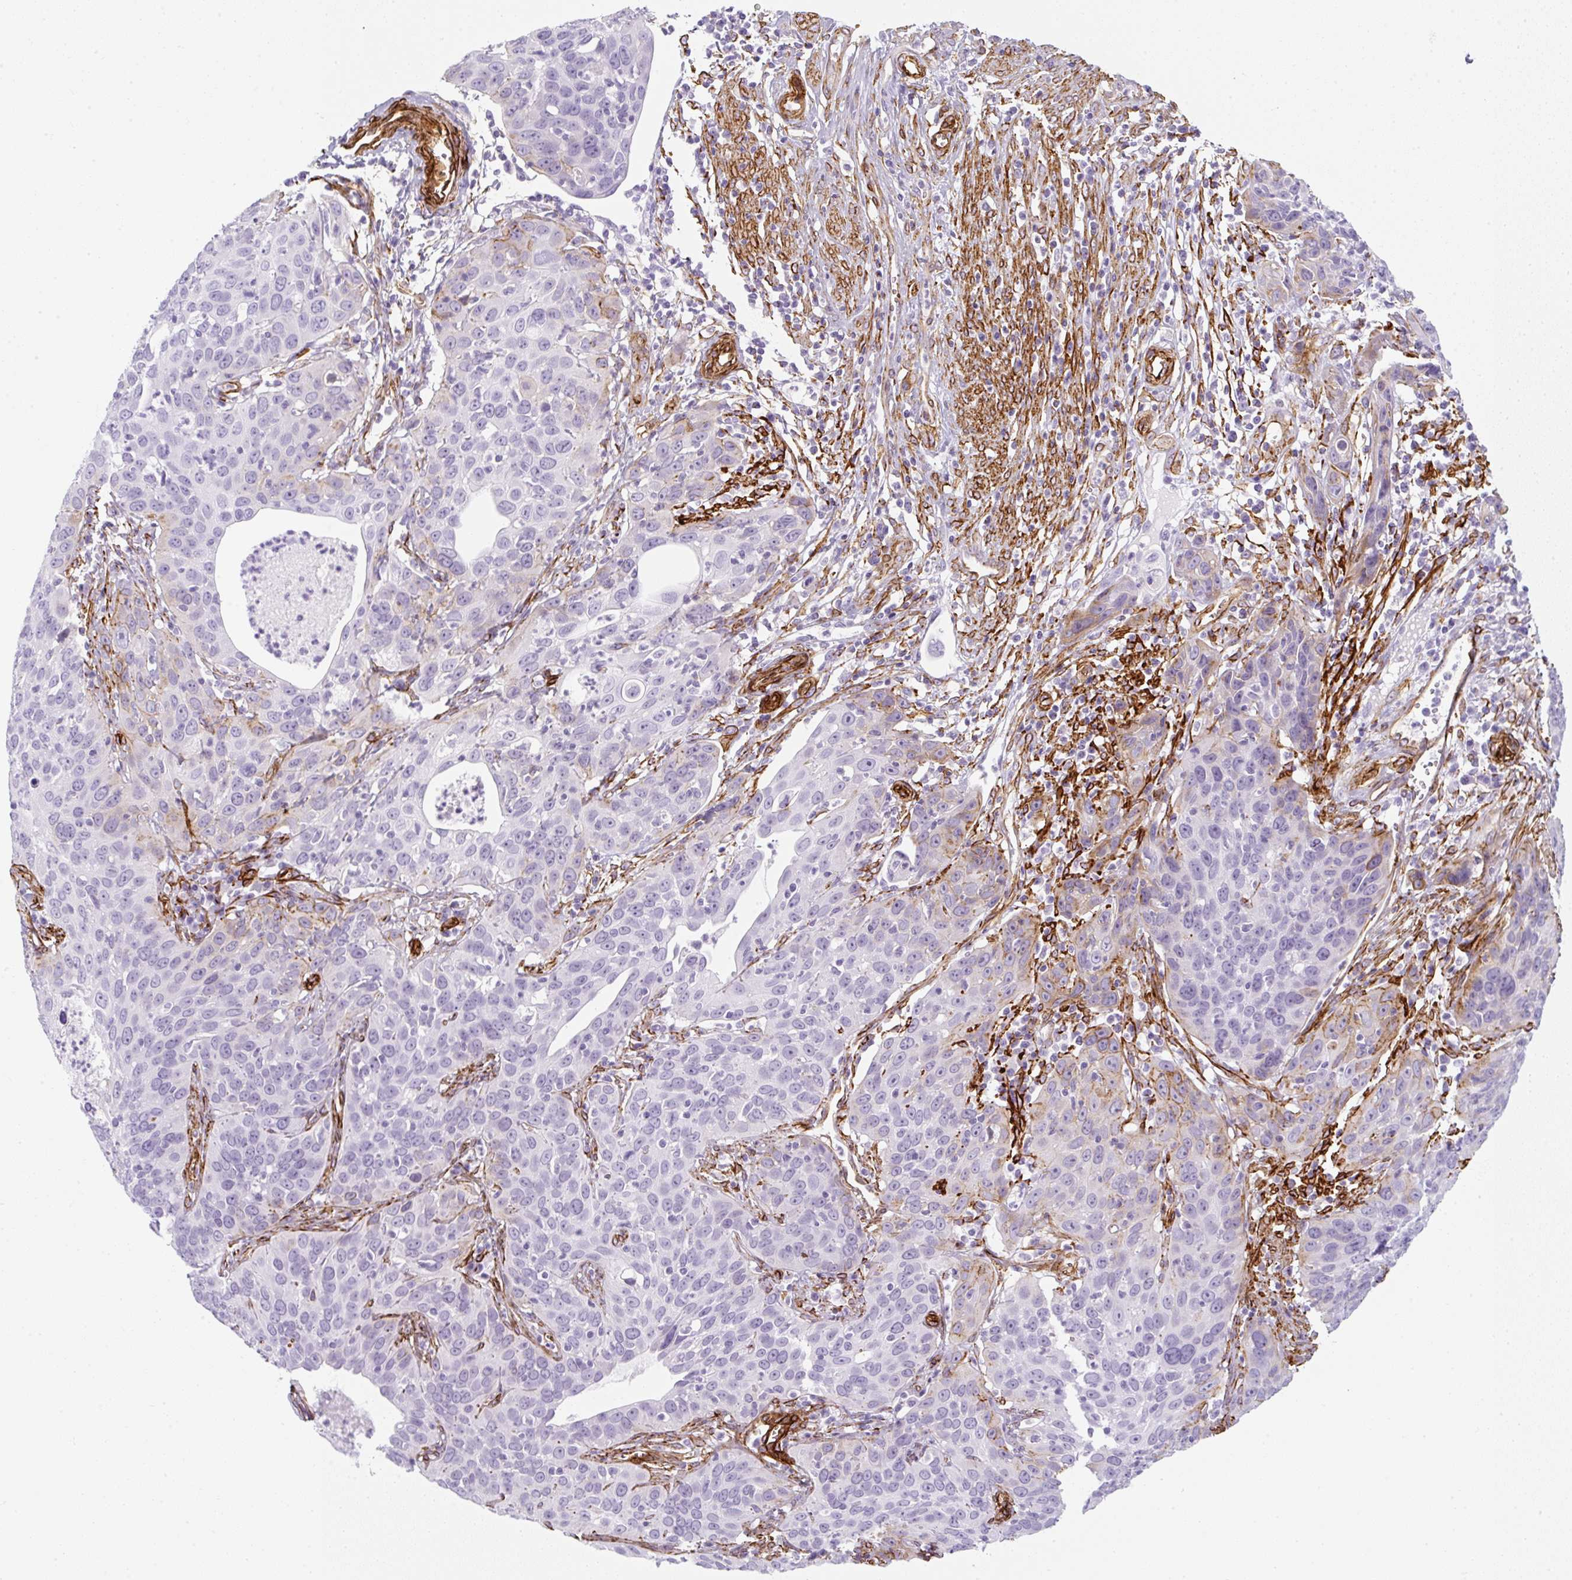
{"staining": {"intensity": "negative", "quantity": "none", "location": "none"}, "tissue": "cervical cancer", "cell_type": "Tumor cells", "image_type": "cancer", "snomed": [{"axis": "morphology", "description": "Squamous cell carcinoma, NOS"}, {"axis": "topography", "description": "Cervix"}], "caption": "A micrograph of cervical squamous cell carcinoma stained for a protein demonstrates no brown staining in tumor cells.", "gene": "CAVIN3", "patient": {"sex": "female", "age": 36}}